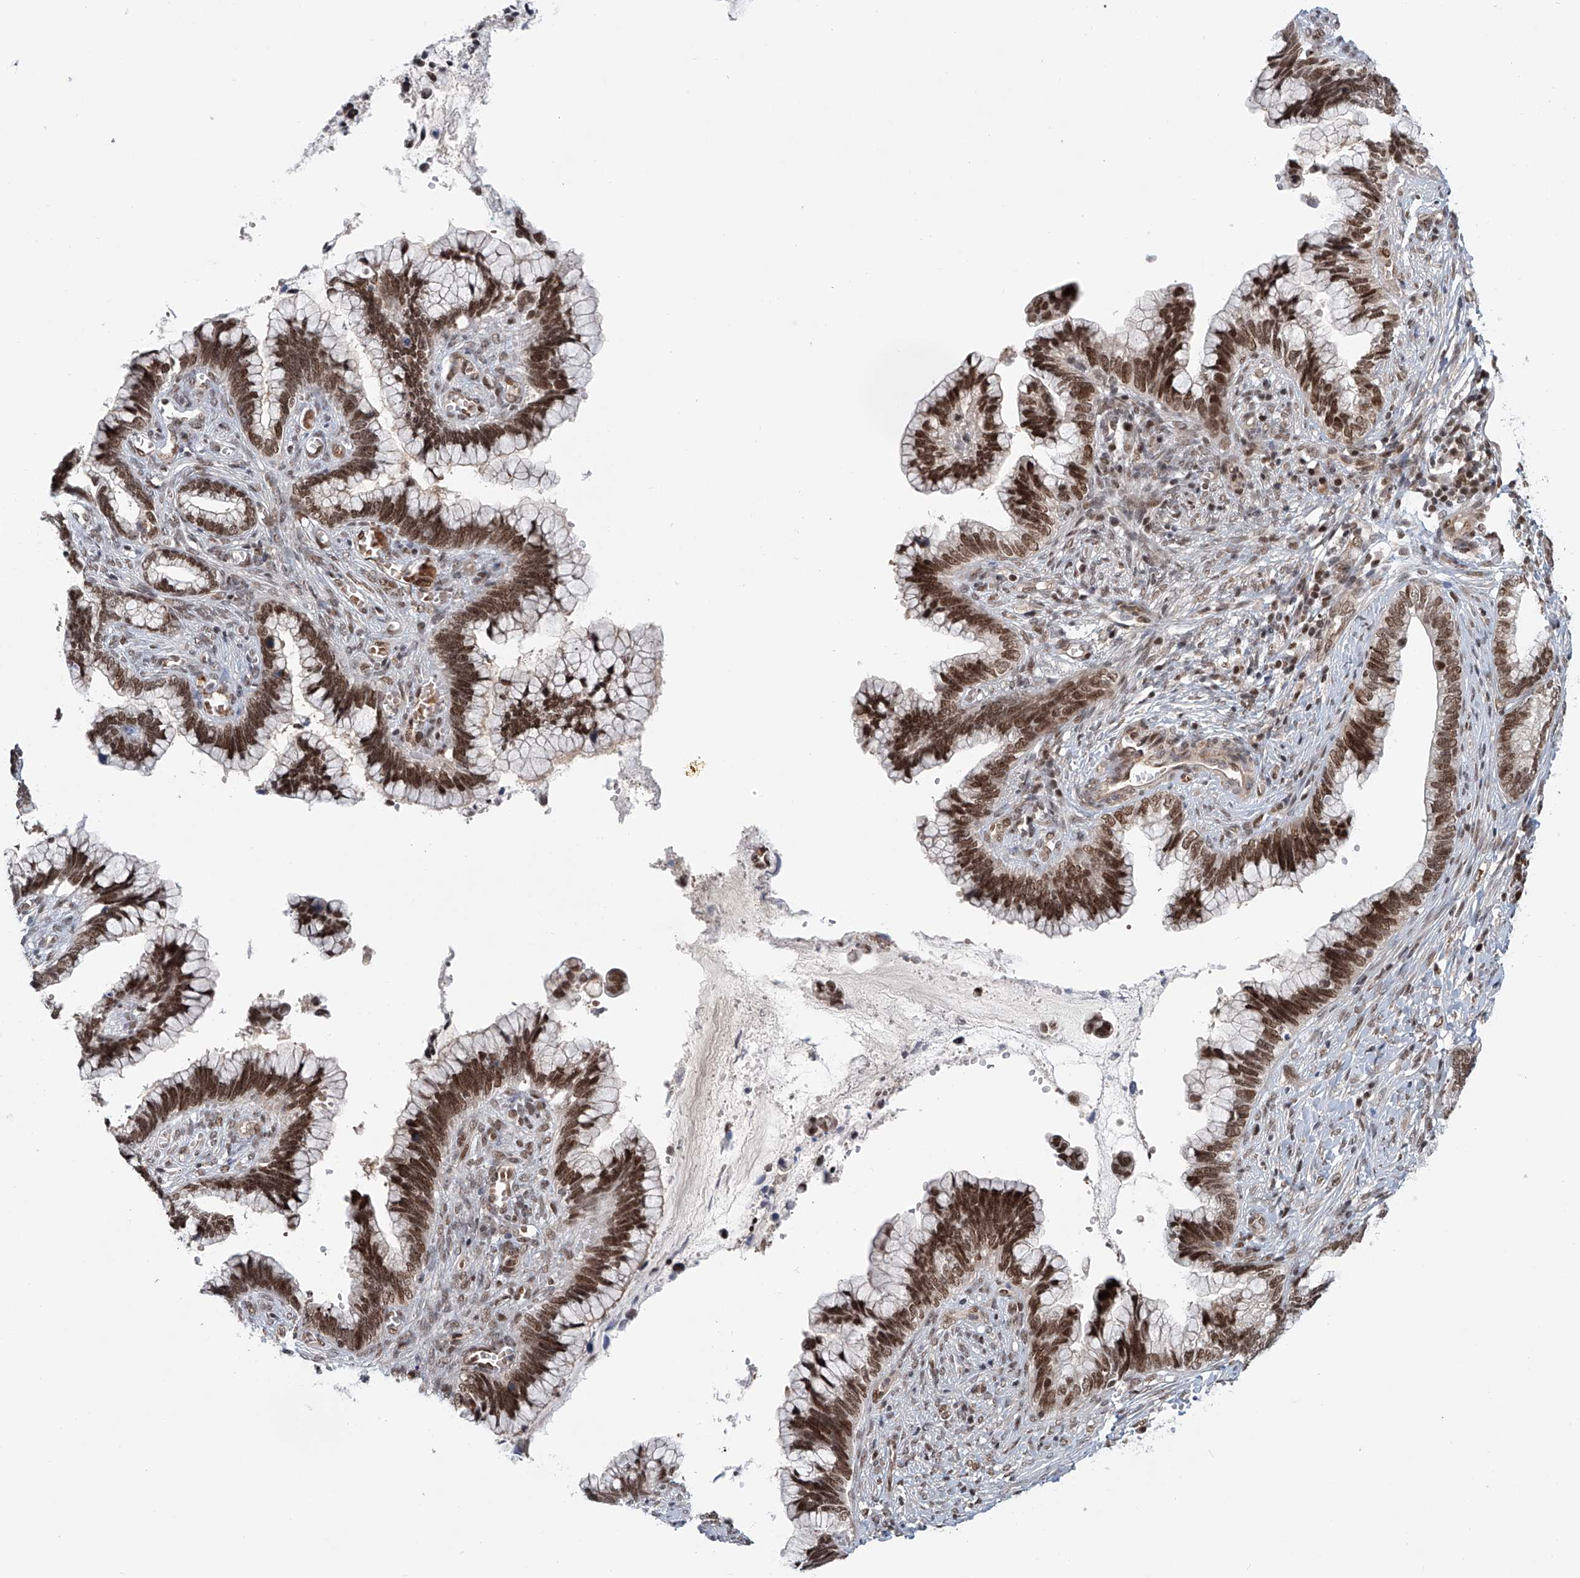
{"staining": {"intensity": "strong", "quantity": ">75%", "location": "nuclear"}, "tissue": "cervical cancer", "cell_type": "Tumor cells", "image_type": "cancer", "snomed": [{"axis": "morphology", "description": "Adenocarcinoma, NOS"}, {"axis": "topography", "description": "Cervix"}], "caption": "A brown stain highlights strong nuclear staining of a protein in cervical cancer (adenocarcinoma) tumor cells. (DAB IHC, brown staining for protein, blue staining for nuclei).", "gene": "ZNF470", "patient": {"sex": "female", "age": 44}}